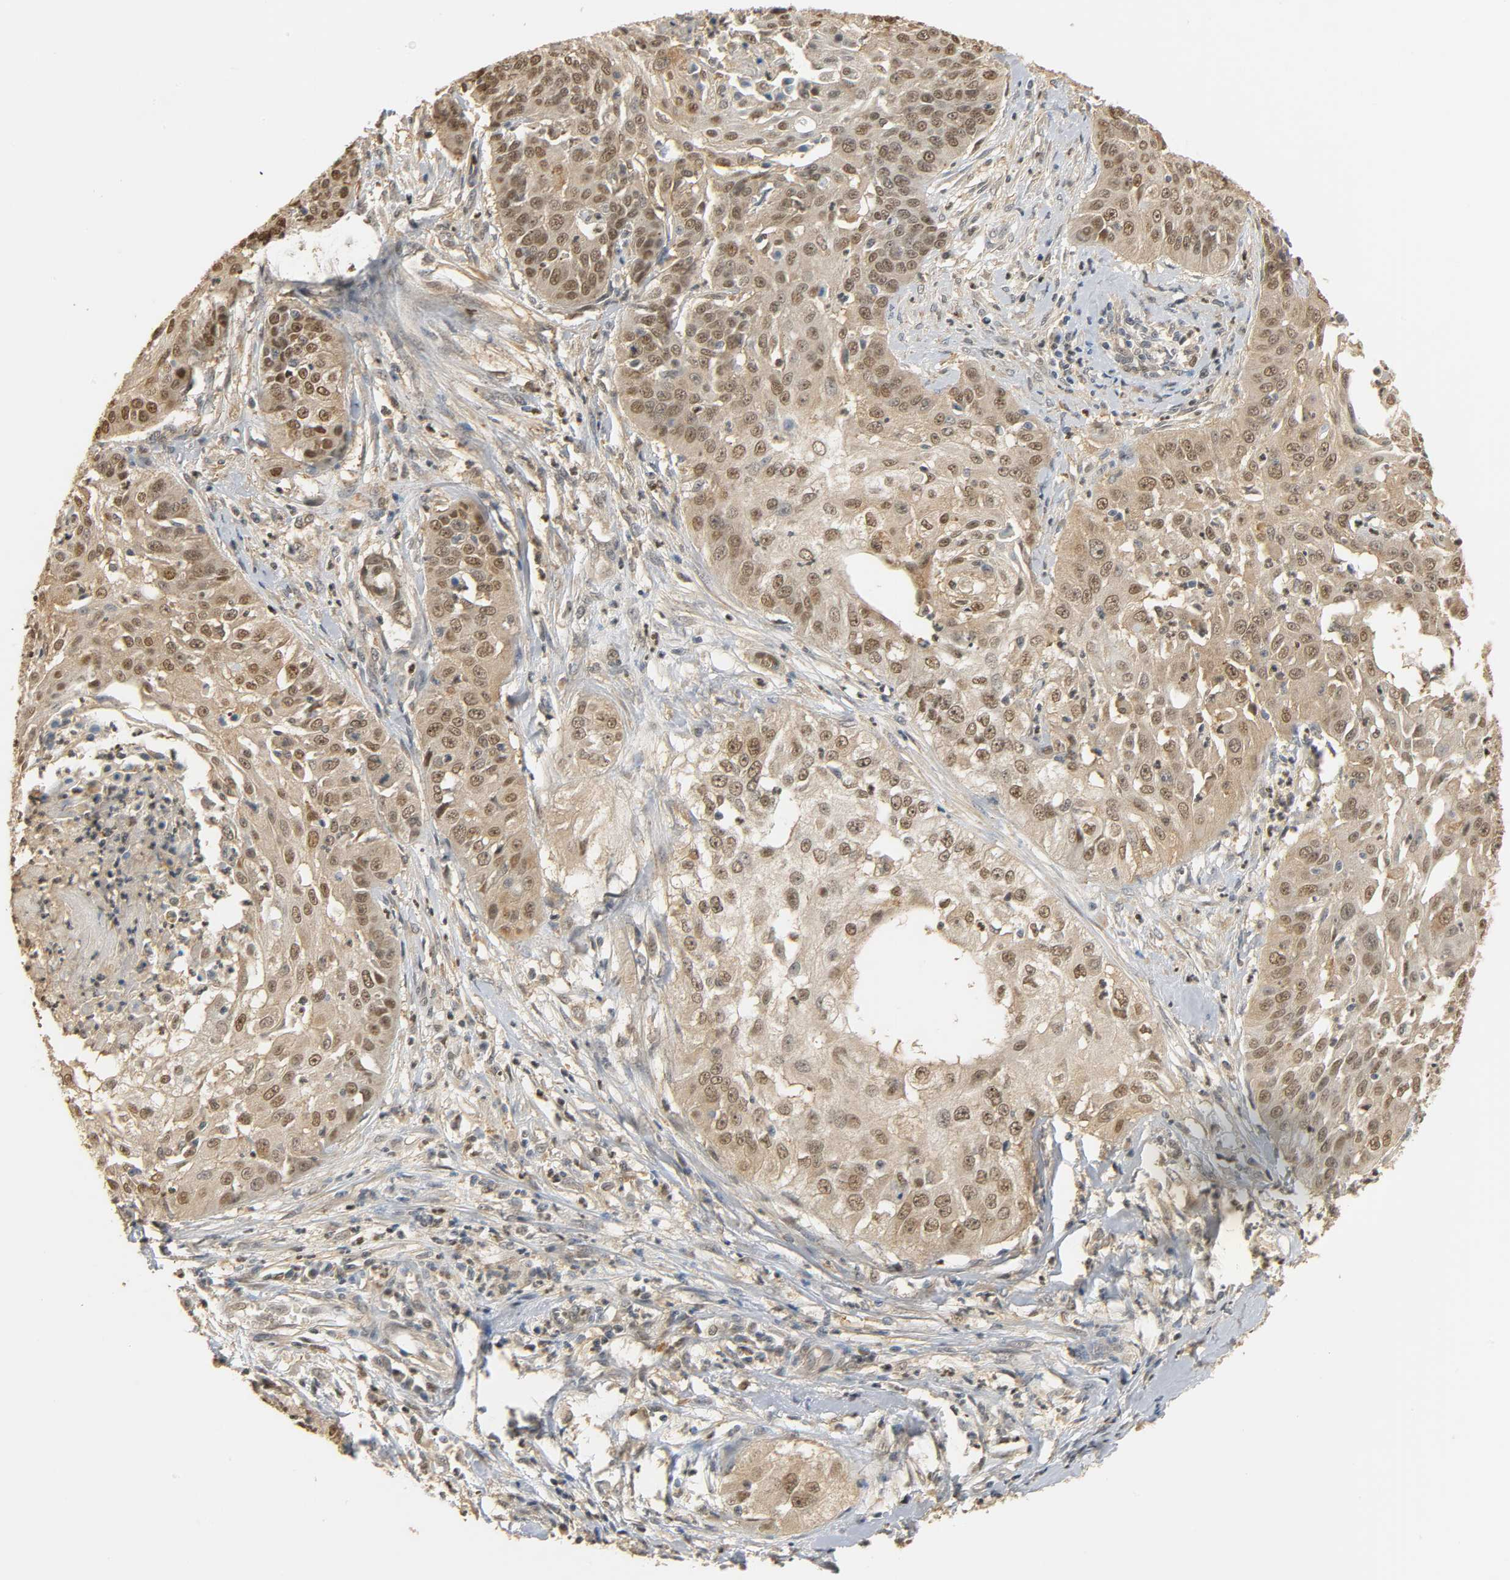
{"staining": {"intensity": "moderate", "quantity": ">75%", "location": "cytoplasmic/membranous,nuclear"}, "tissue": "cervical cancer", "cell_type": "Tumor cells", "image_type": "cancer", "snomed": [{"axis": "morphology", "description": "Squamous cell carcinoma, NOS"}, {"axis": "topography", "description": "Cervix"}], "caption": "DAB (3,3'-diaminobenzidine) immunohistochemical staining of cervical cancer shows moderate cytoplasmic/membranous and nuclear protein positivity in approximately >75% of tumor cells.", "gene": "ZFPM2", "patient": {"sex": "female", "age": 64}}